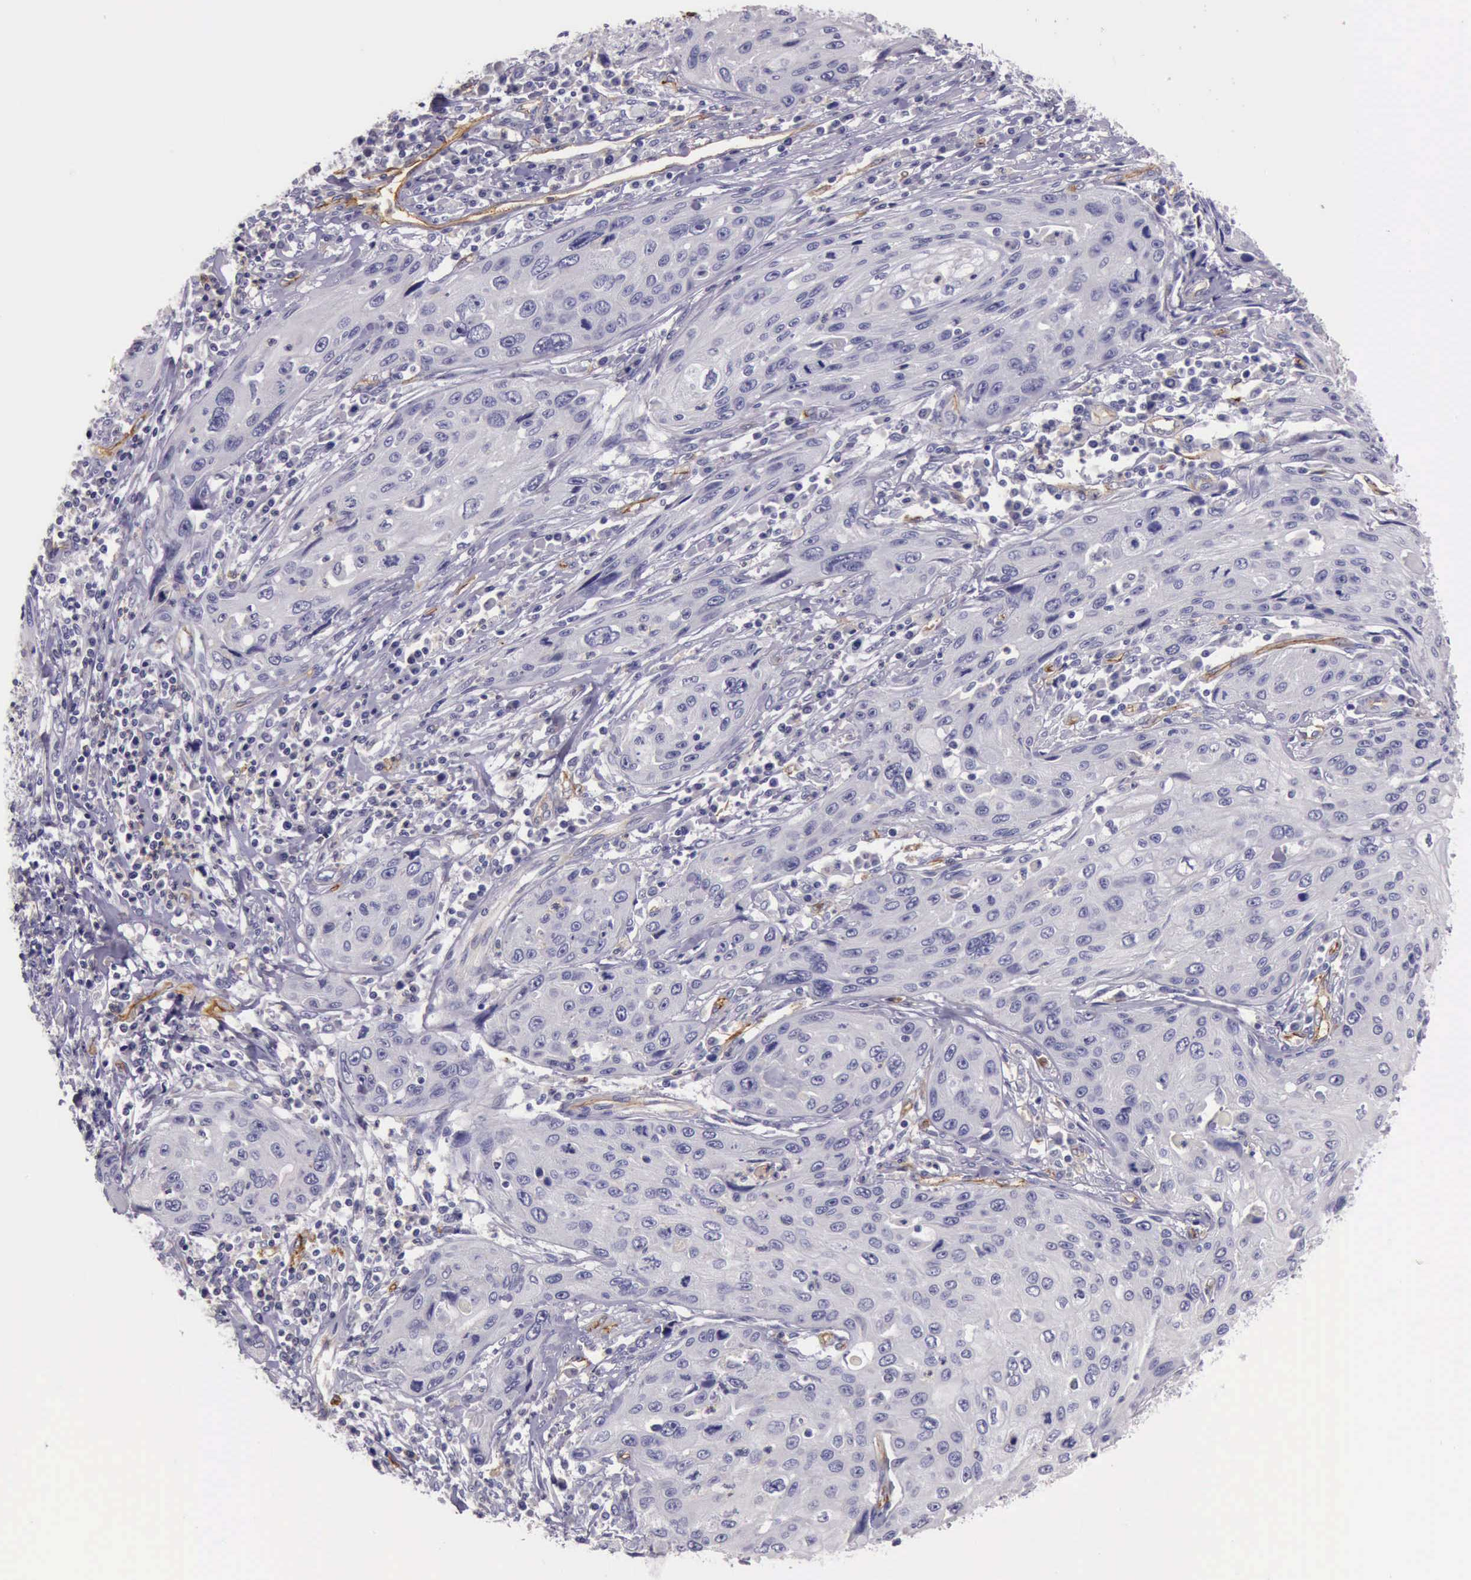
{"staining": {"intensity": "negative", "quantity": "none", "location": "none"}, "tissue": "cervical cancer", "cell_type": "Tumor cells", "image_type": "cancer", "snomed": [{"axis": "morphology", "description": "Squamous cell carcinoma, NOS"}, {"axis": "topography", "description": "Cervix"}], "caption": "This is an immunohistochemistry (IHC) micrograph of human squamous cell carcinoma (cervical). There is no positivity in tumor cells.", "gene": "TCEANC", "patient": {"sex": "female", "age": 32}}